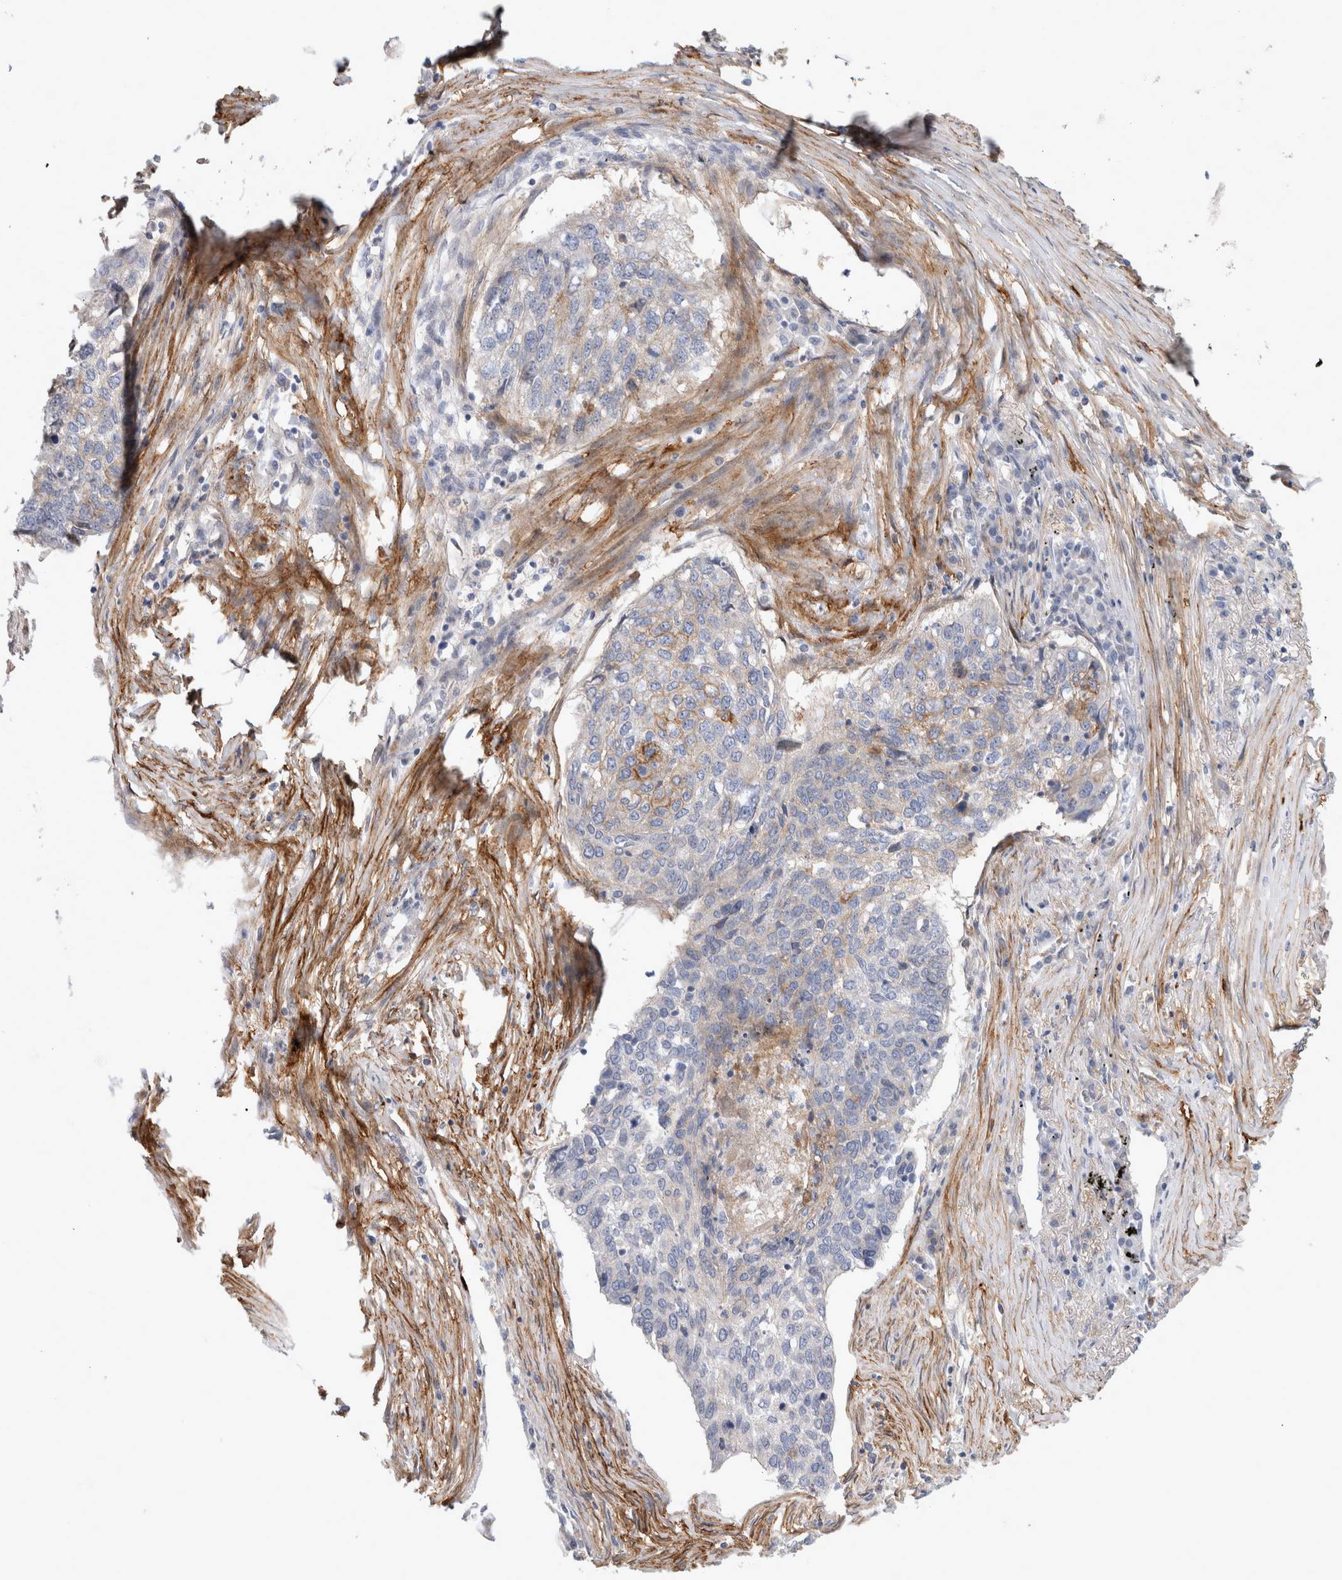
{"staining": {"intensity": "moderate", "quantity": "<25%", "location": "cytoplasmic/membranous"}, "tissue": "lung cancer", "cell_type": "Tumor cells", "image_type": "cancer", "snomed": [{"axis": "morphology", "description": "Squamous cell carcinoma, NOS"}, {"axis": "topography", "description": "Lung"}], "caption": "Lung cancer tissue reveals moderate cytoplasmic/membranous expression in approximately <25% of tumor cells", "gene": "CD55", "patient": {"sex": "female", "age": 63}}